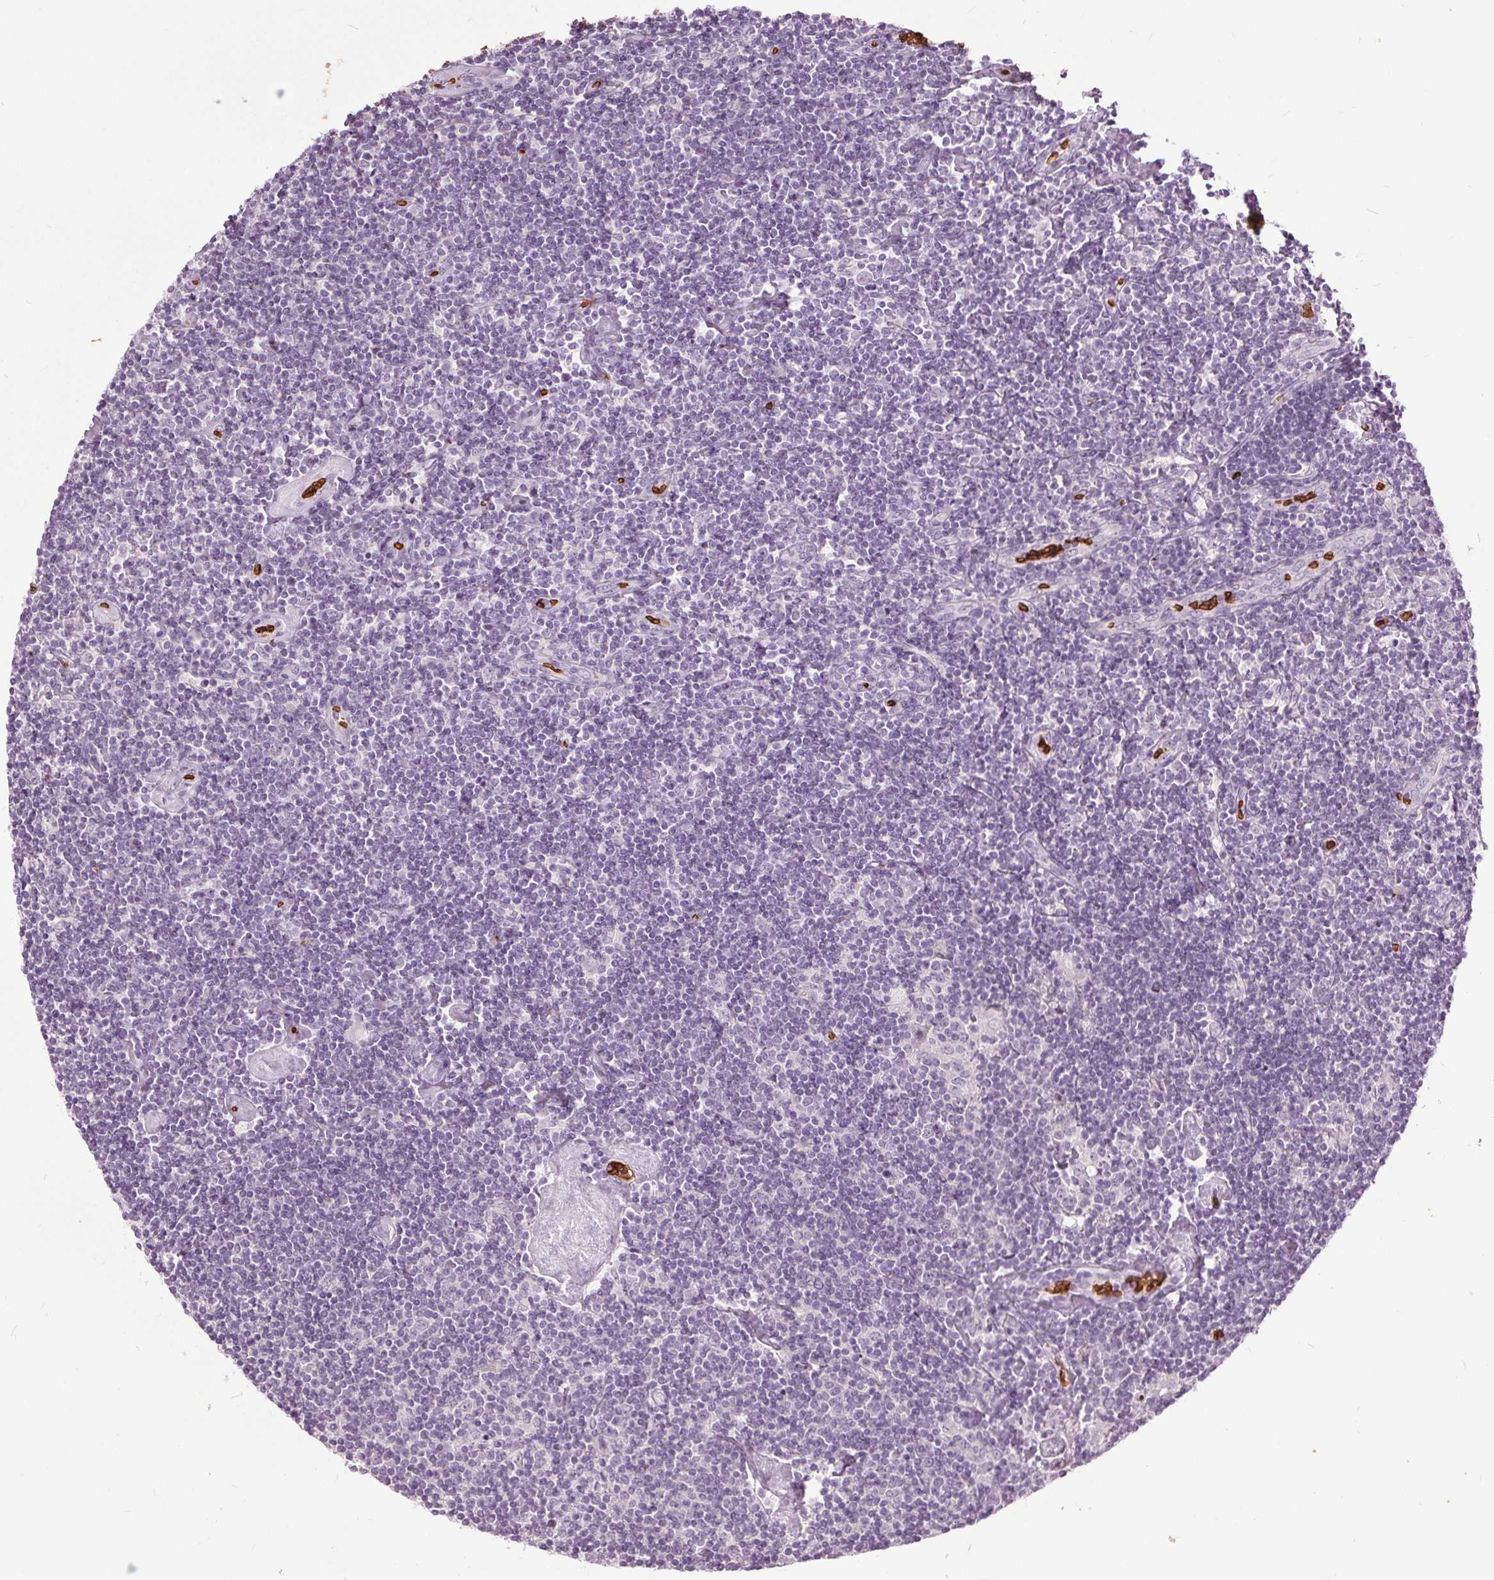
{"staining": {"intensity": "negative", "quantity": "none", "location": "none"}, "tissue": "lymphoma", "cell_type": "Tumor cells", "image_type": "cancer", "snomed": [{"axis": "morphology", "description": "Hodgkin's disease, NOS"}, {"axis": "topography", "description": "Lymph node"}], "caption": "Tumor cells show no significant positivity in lymphoma.", "gene": "SLC4A1", "patient": {"sex": "male", "age": 40}}